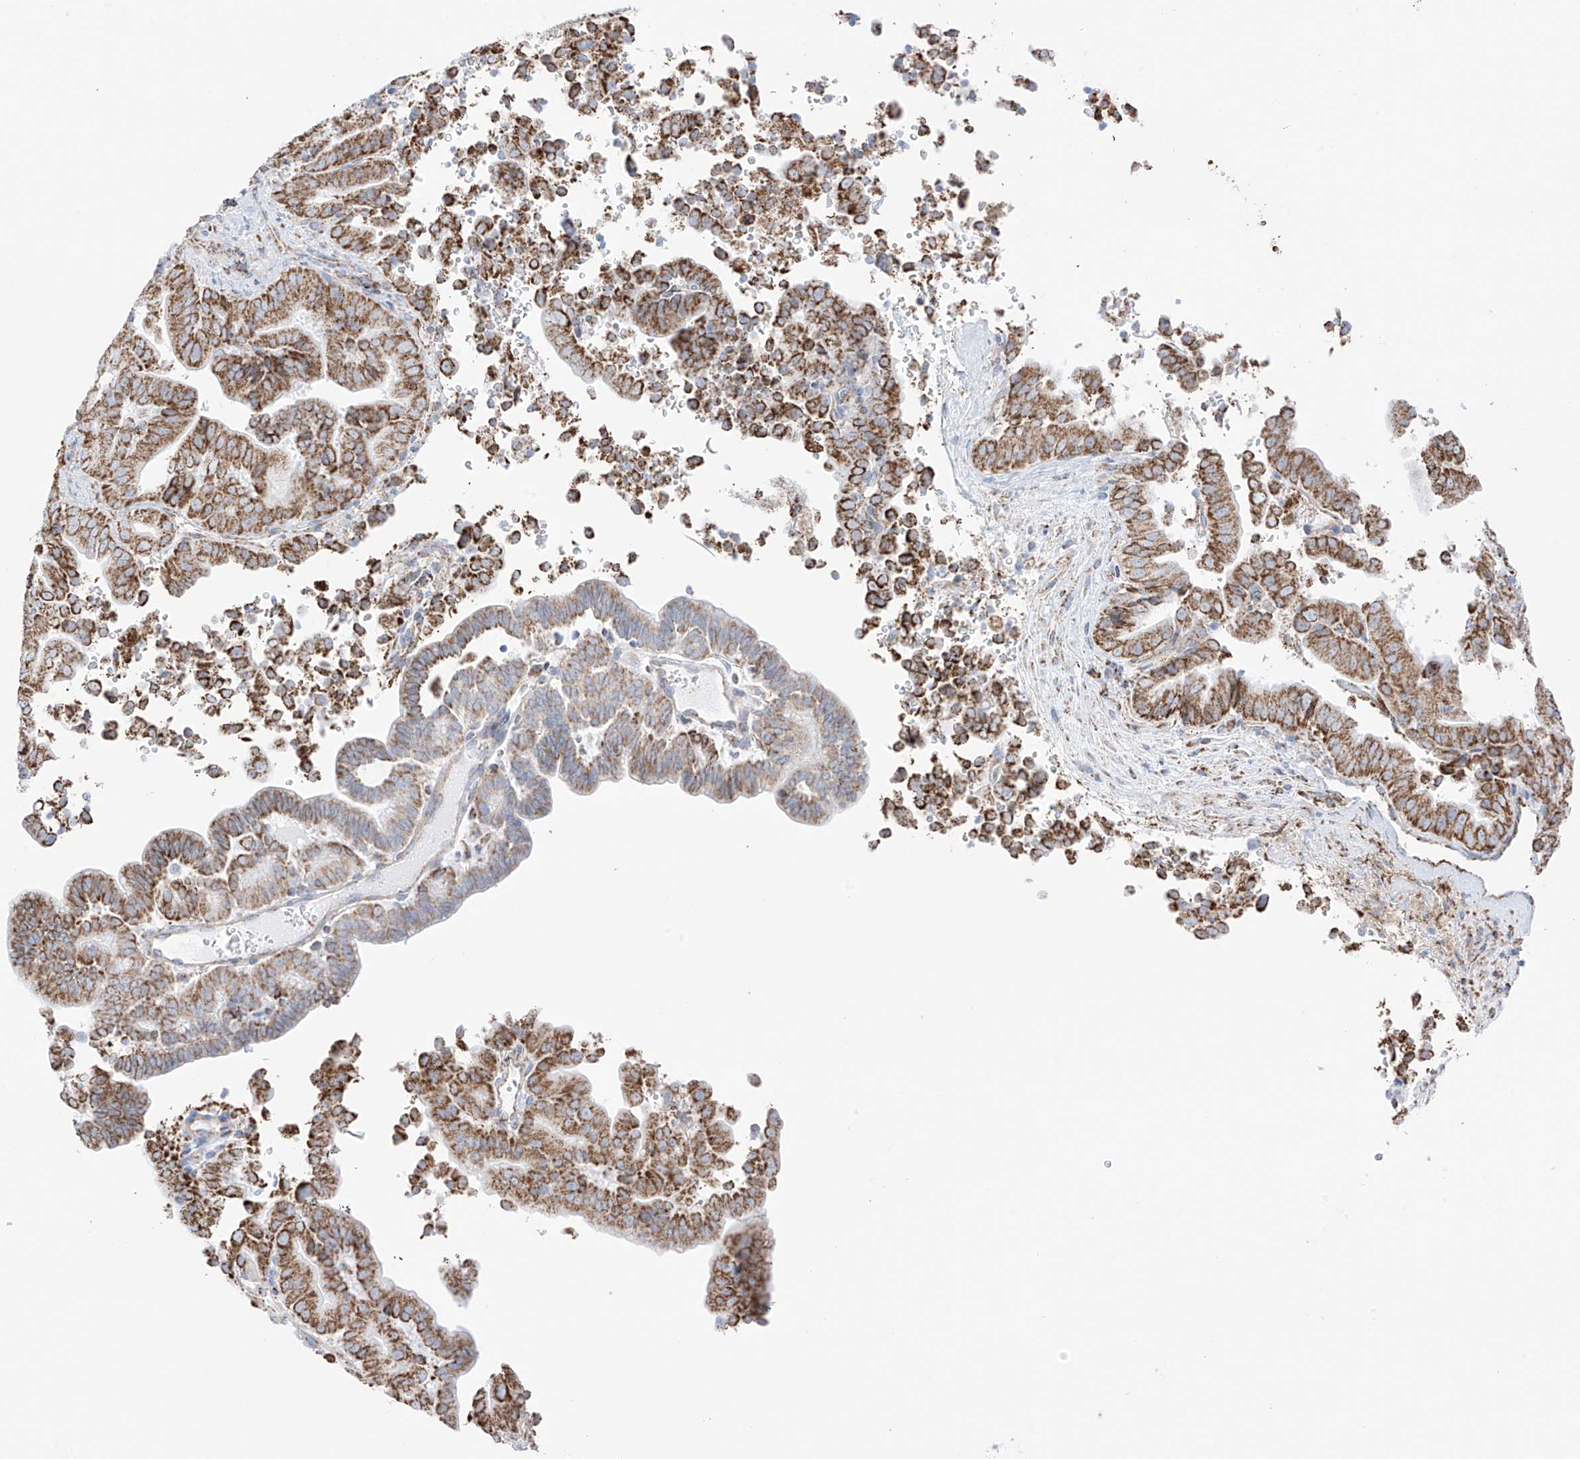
{"staining": {"intensity": "moderate", "quantity": ">75%", "location": "cytoplasmic/membranous"}, "tissue": "liver cancer", "cell_type": "Tumor cells", "image_type": "cancer", "snomed": [{"axis": "morphology", "description": "Cholangiocarcinoma"}, {"axis": "topography", "description": "Liver"}], "caption": "Immunohistochemical staining of human liver cancer (cholangiocarcinoma) demonstrates medium levels of moderate cytoplasmic/membranous expression in about >75% of tumor cells. (IHC, brightfield microscopy, high magnification).", "gene": "XKR3", "patient": {"sex": "female", "age": 75}}